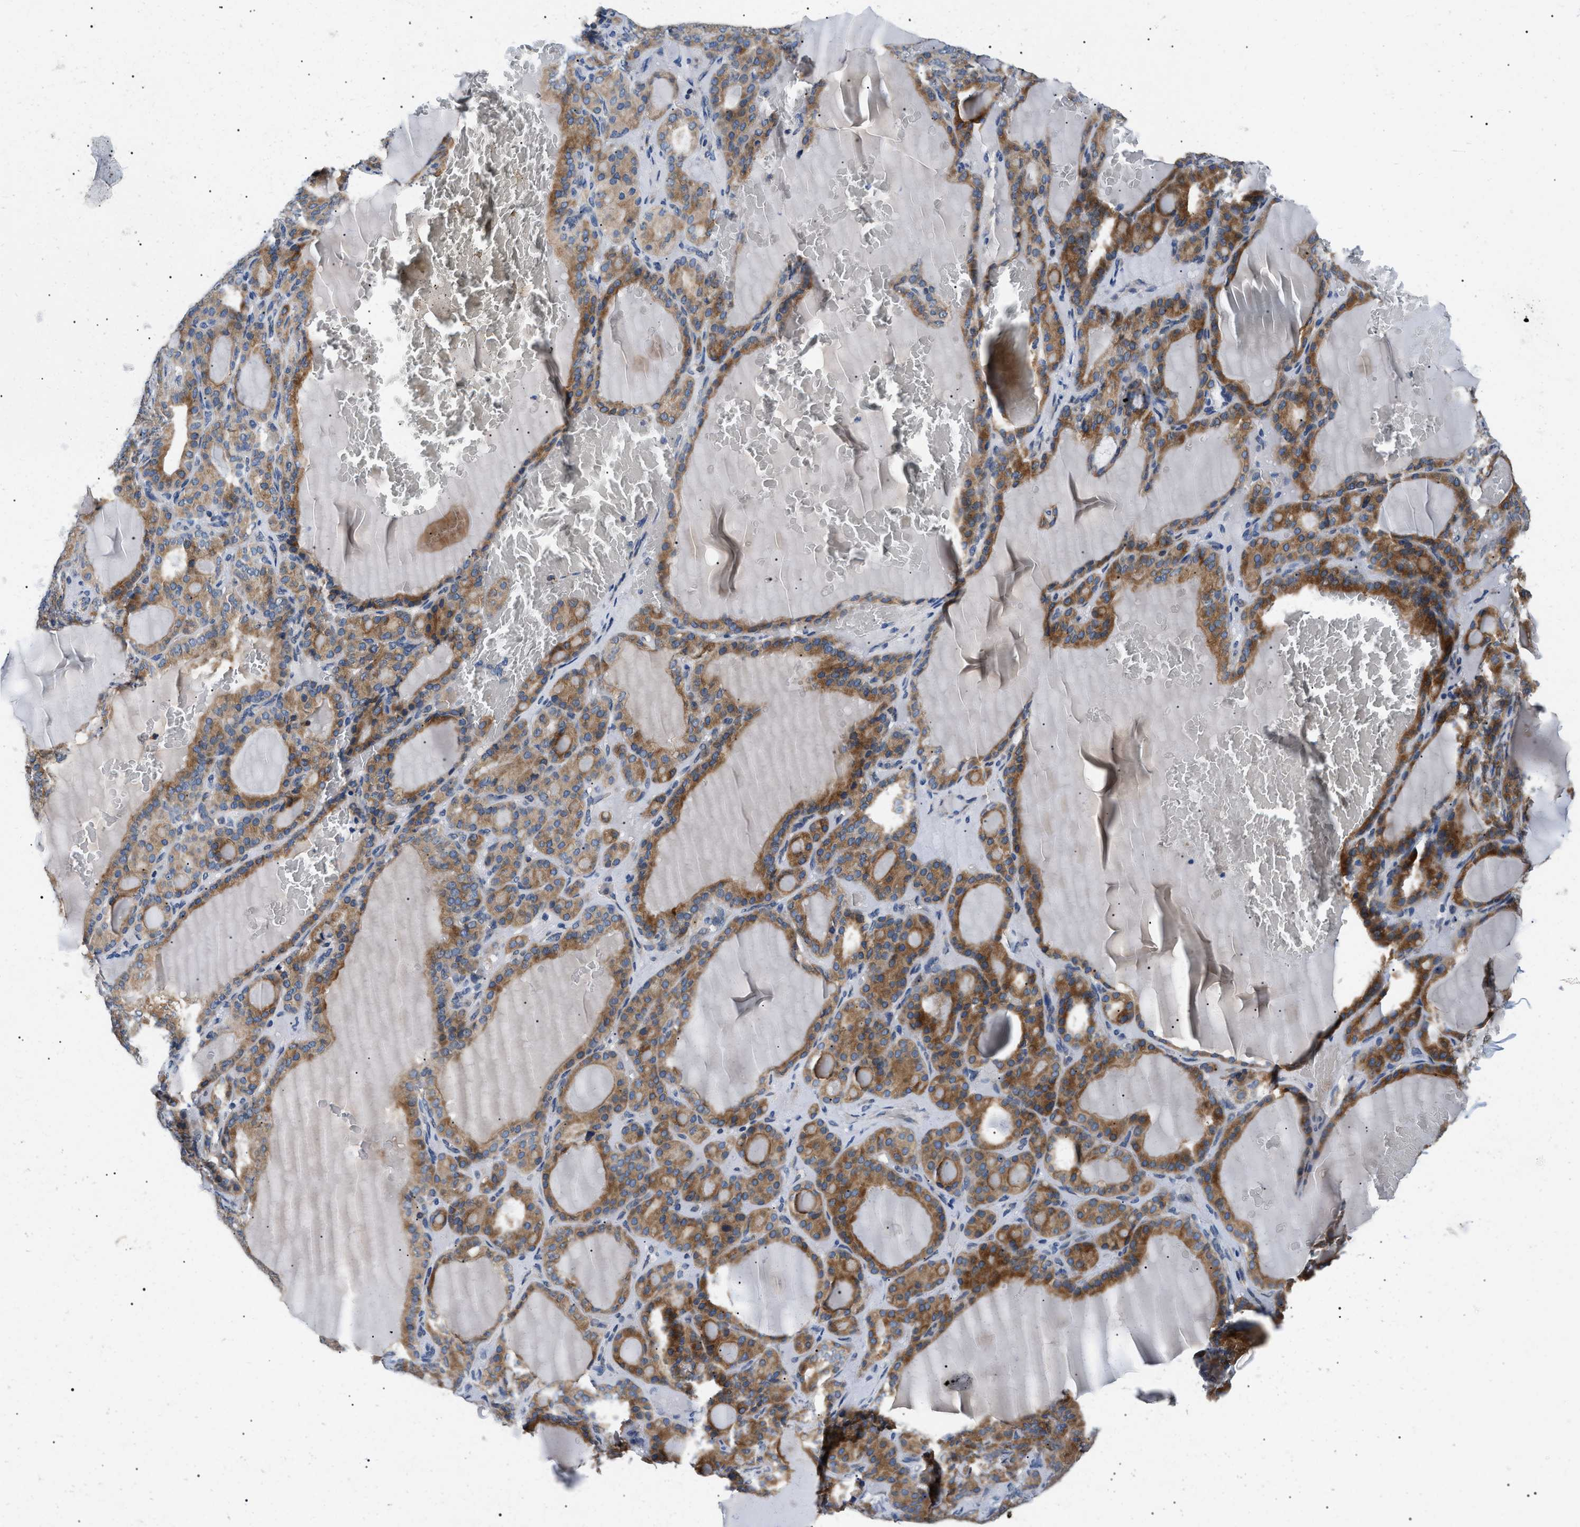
{"staining": {"intensity": "moderate", "quantity": ">75%", "location": "cytoplasmic/membranous"}, "tissue": "thyroid gland", "cell_type": "Glandular cells", "image_type": "normal", "snomed": [{"axis": "morphology", "description": "Normal tissue, NOS"}, {"axis": "topography", "description": "Thyroid gland"}], "caption": "This is a photomicrograph of immunohistochemistry staining of normal thyroid gland, which shows moderate staining in the cytoplasmic/membranous of glandular cells.", "gene": "DERL1", "patient": {"sex": "female", "age": 28}}